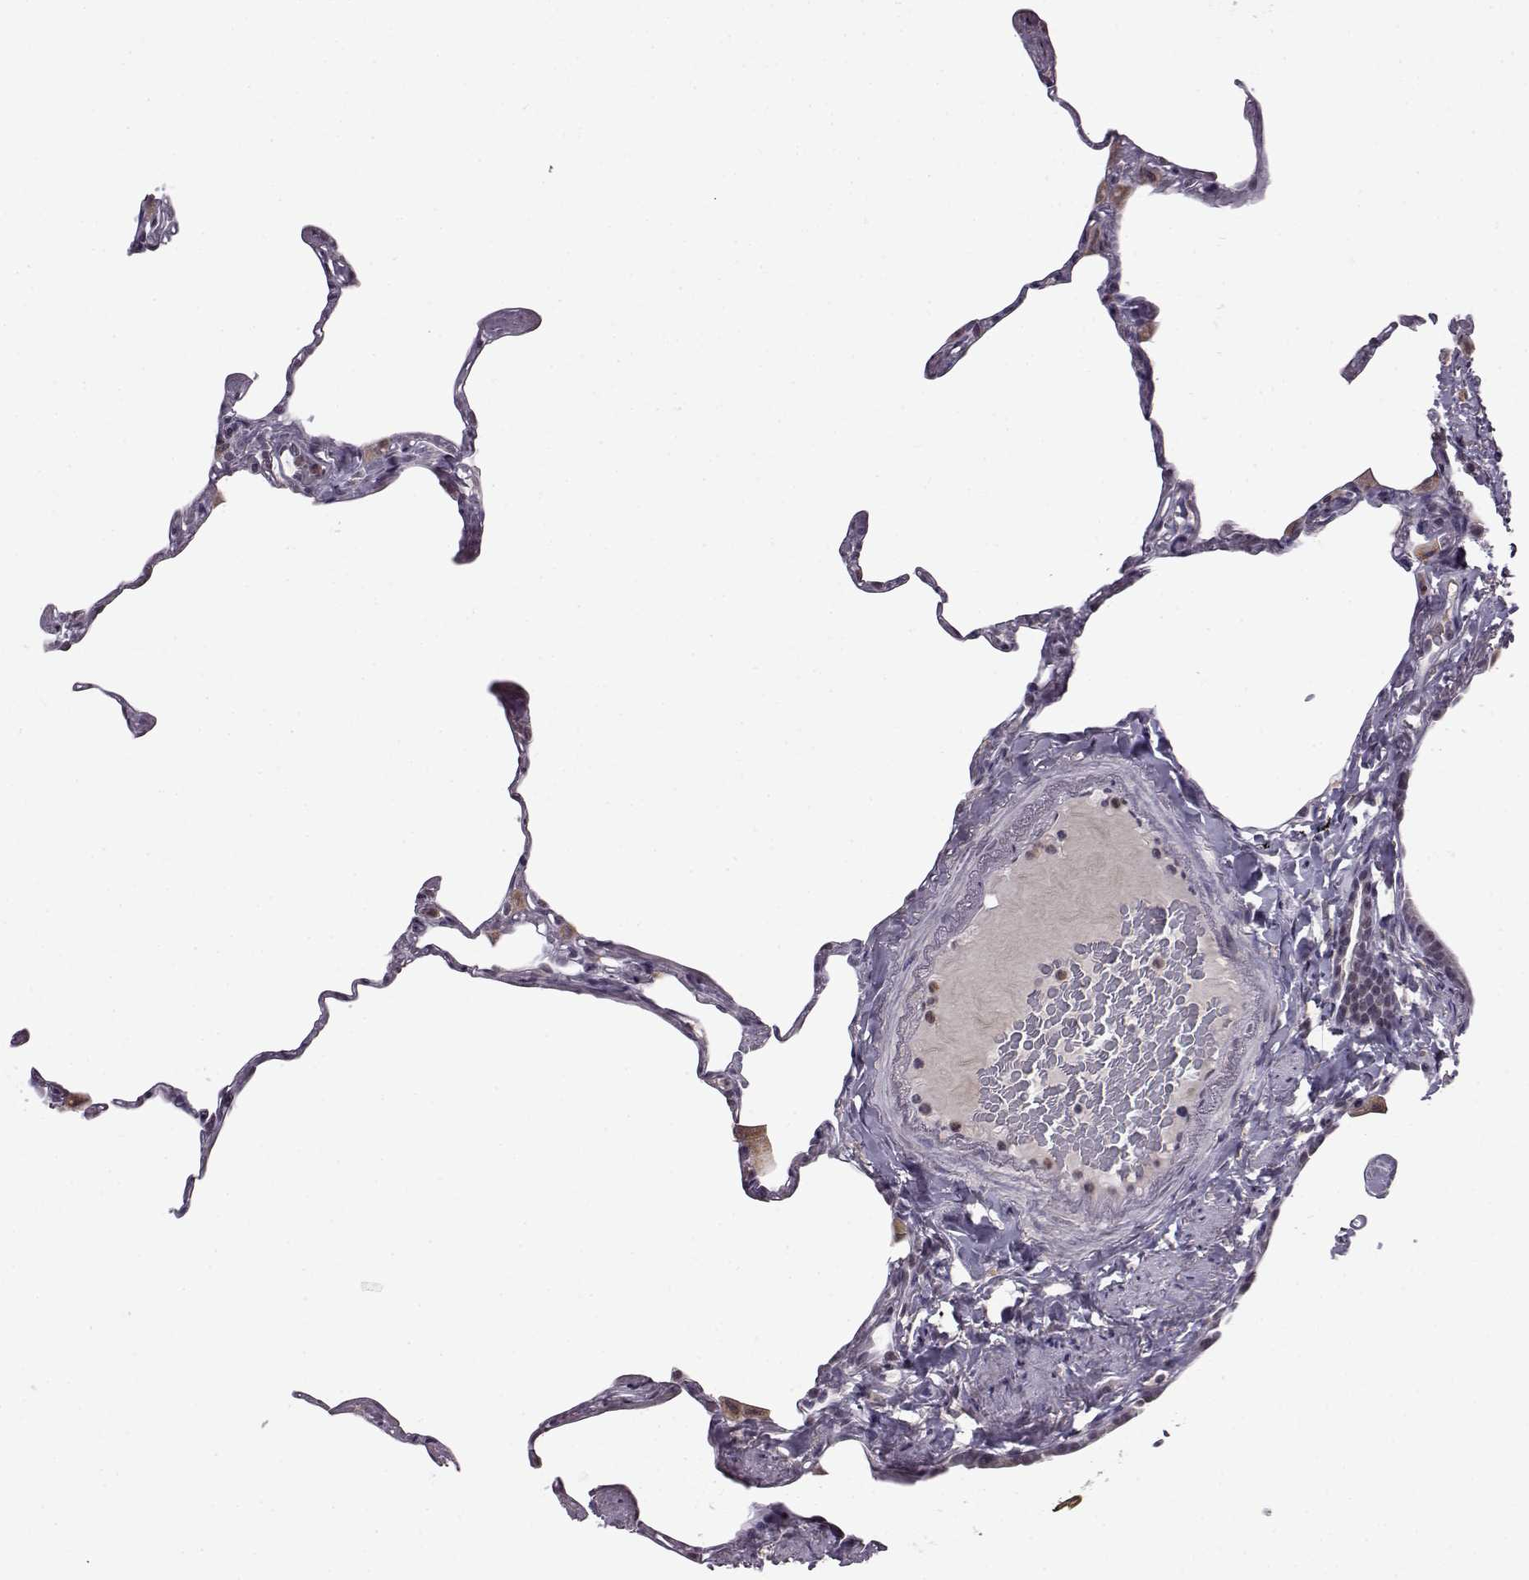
{"staining": {"intensity": "negative", "quantity": "none", "location": "none"}, "tissue": "lung", "cell_type": "Alveolar cells", "image_type": "normal", "snomed": [{"axis": "morphology", "description": "Normal tissue, NOS"}, {"axis": "topography", "description": "Lung"}], "caption": "High power microscopy photomicrograph of an immunohistochemistry histopathology image of unremarkable lung, revealing no significant staining in alveolar cells.", "gene": "SLC28A2", "patient": {"sex": "male", "age": 65}}